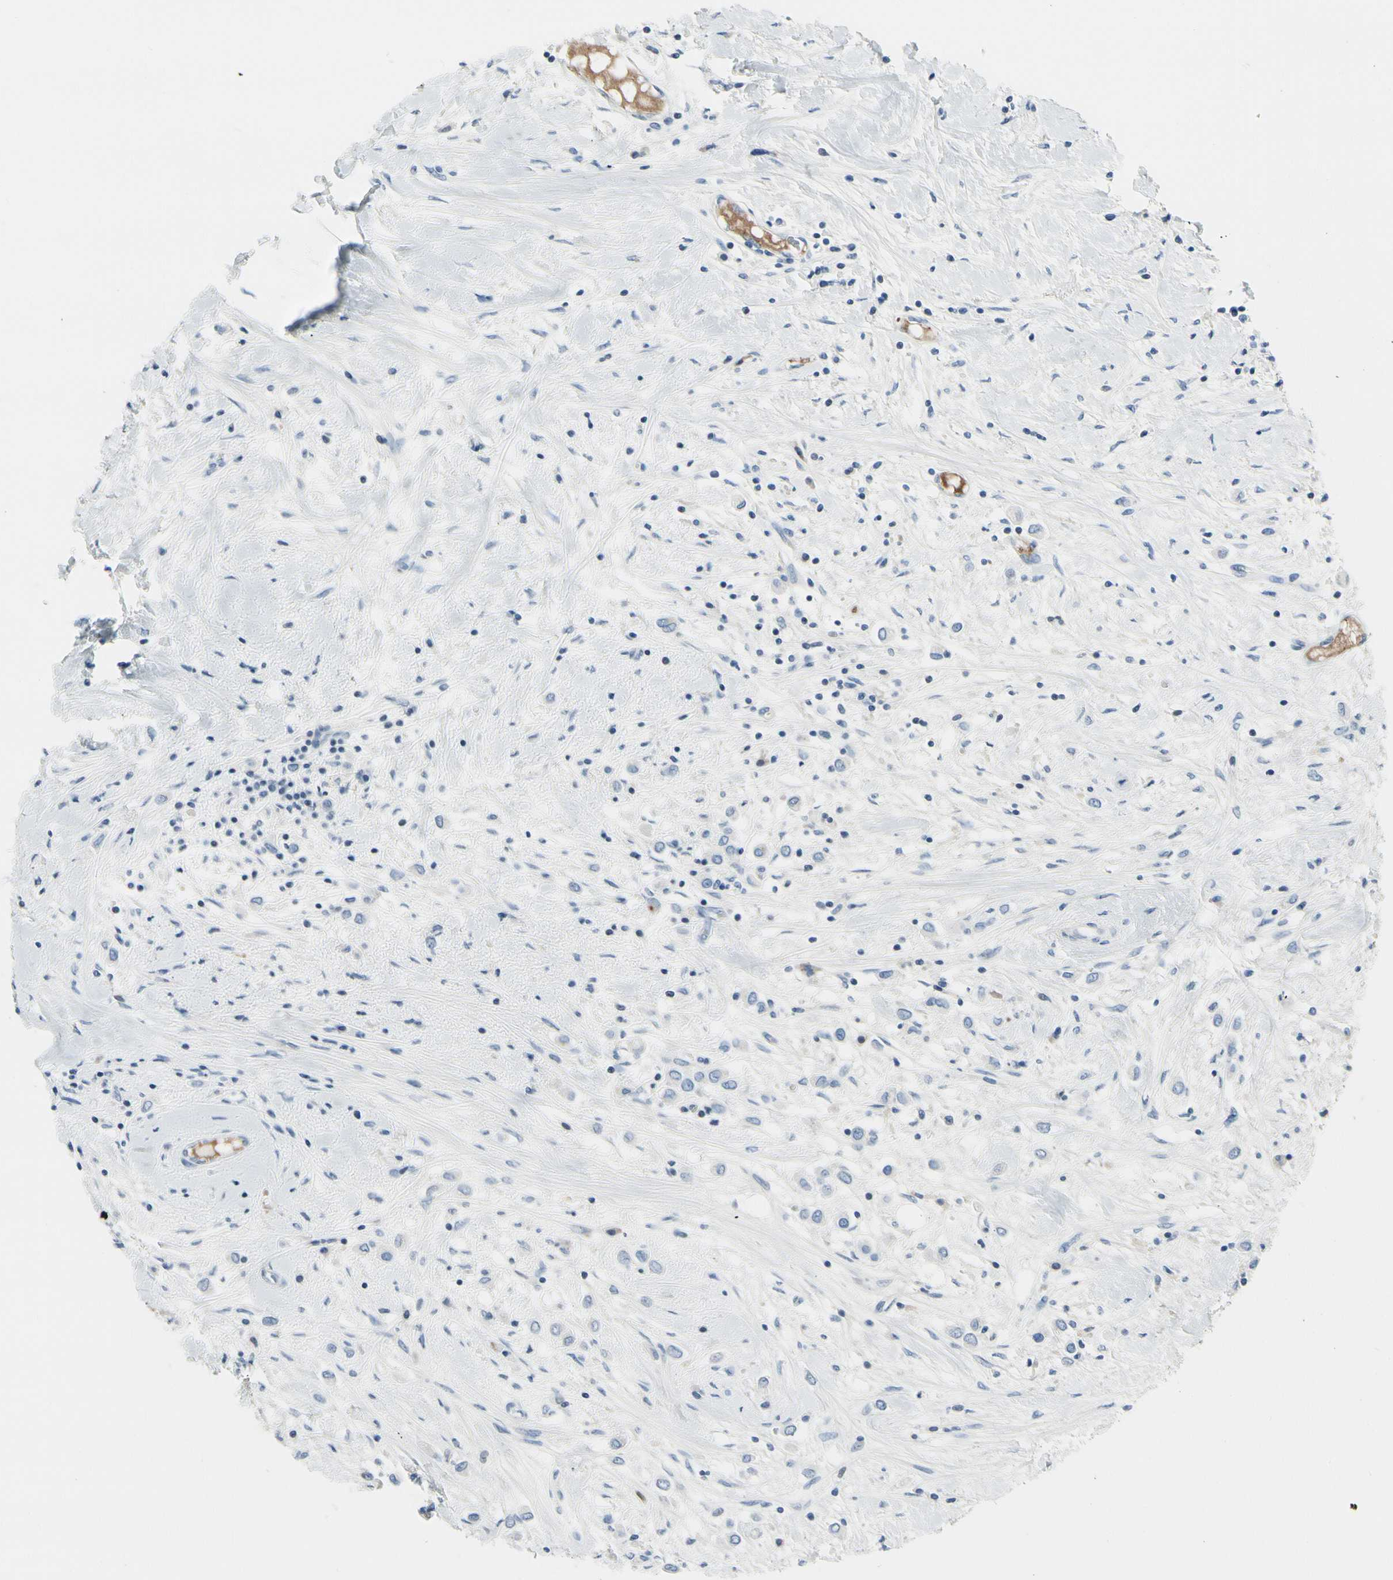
{"staining": {"intensity": "negative", "quantity": "none", "location": "none"}, "tissue": "breast cancer", "cell_type": "Tumor cells", "image_type": "cancer", "snomed": [{"axis": "morphology", "description": "Duct carcinoma"}, {"axis": "topography", "description": "Breast"}], "caption": "Tumor cells are negative for protein expression in human breast cancer.", "gene": "MUC5B", "patient": {"sex": "female", "age": 61}}